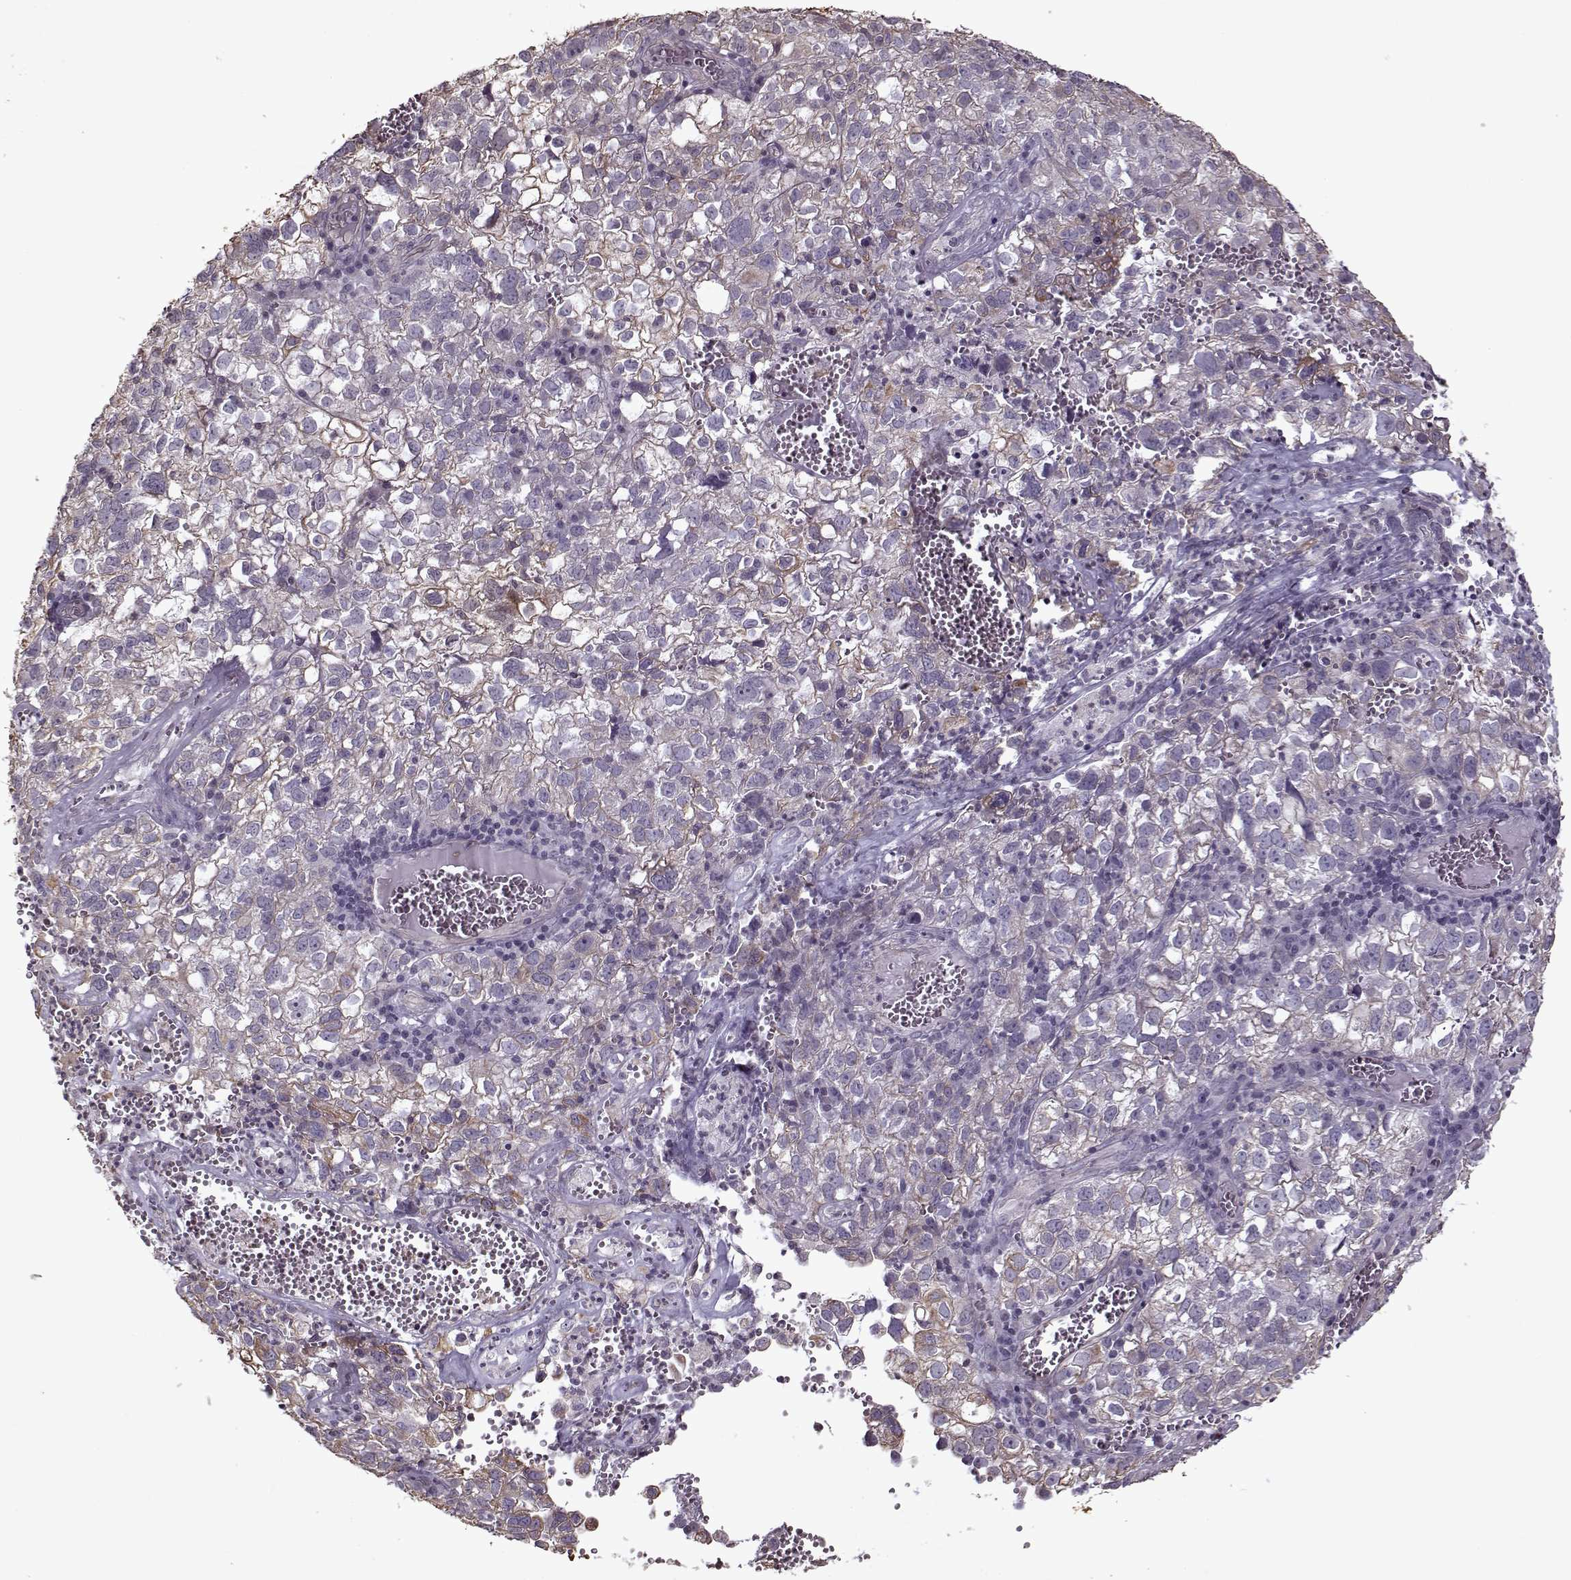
{"staining": {"intensity": "weak", "quantity": ">75%", "location": "cytoplasmic/membranous"}, "tissue": "cervical cancer", "cell_type": "Tumor cells", "image_type": "cancer", "snomed": [{"axis": "morphology", "description": "Squamous cell carcinoma, NOS"}, {"axis": "topography", "description": "Cervix"}], "caption": "High-power microscopy captured an immunohistochemistry (IHC) image of cervical squamous cell carcinoma, revealing weak cytoplasmic/membranous positivity in about >75% of tumor cells.", "gene": "KRT9", "patient": {"sex": "female", "age": 55}}